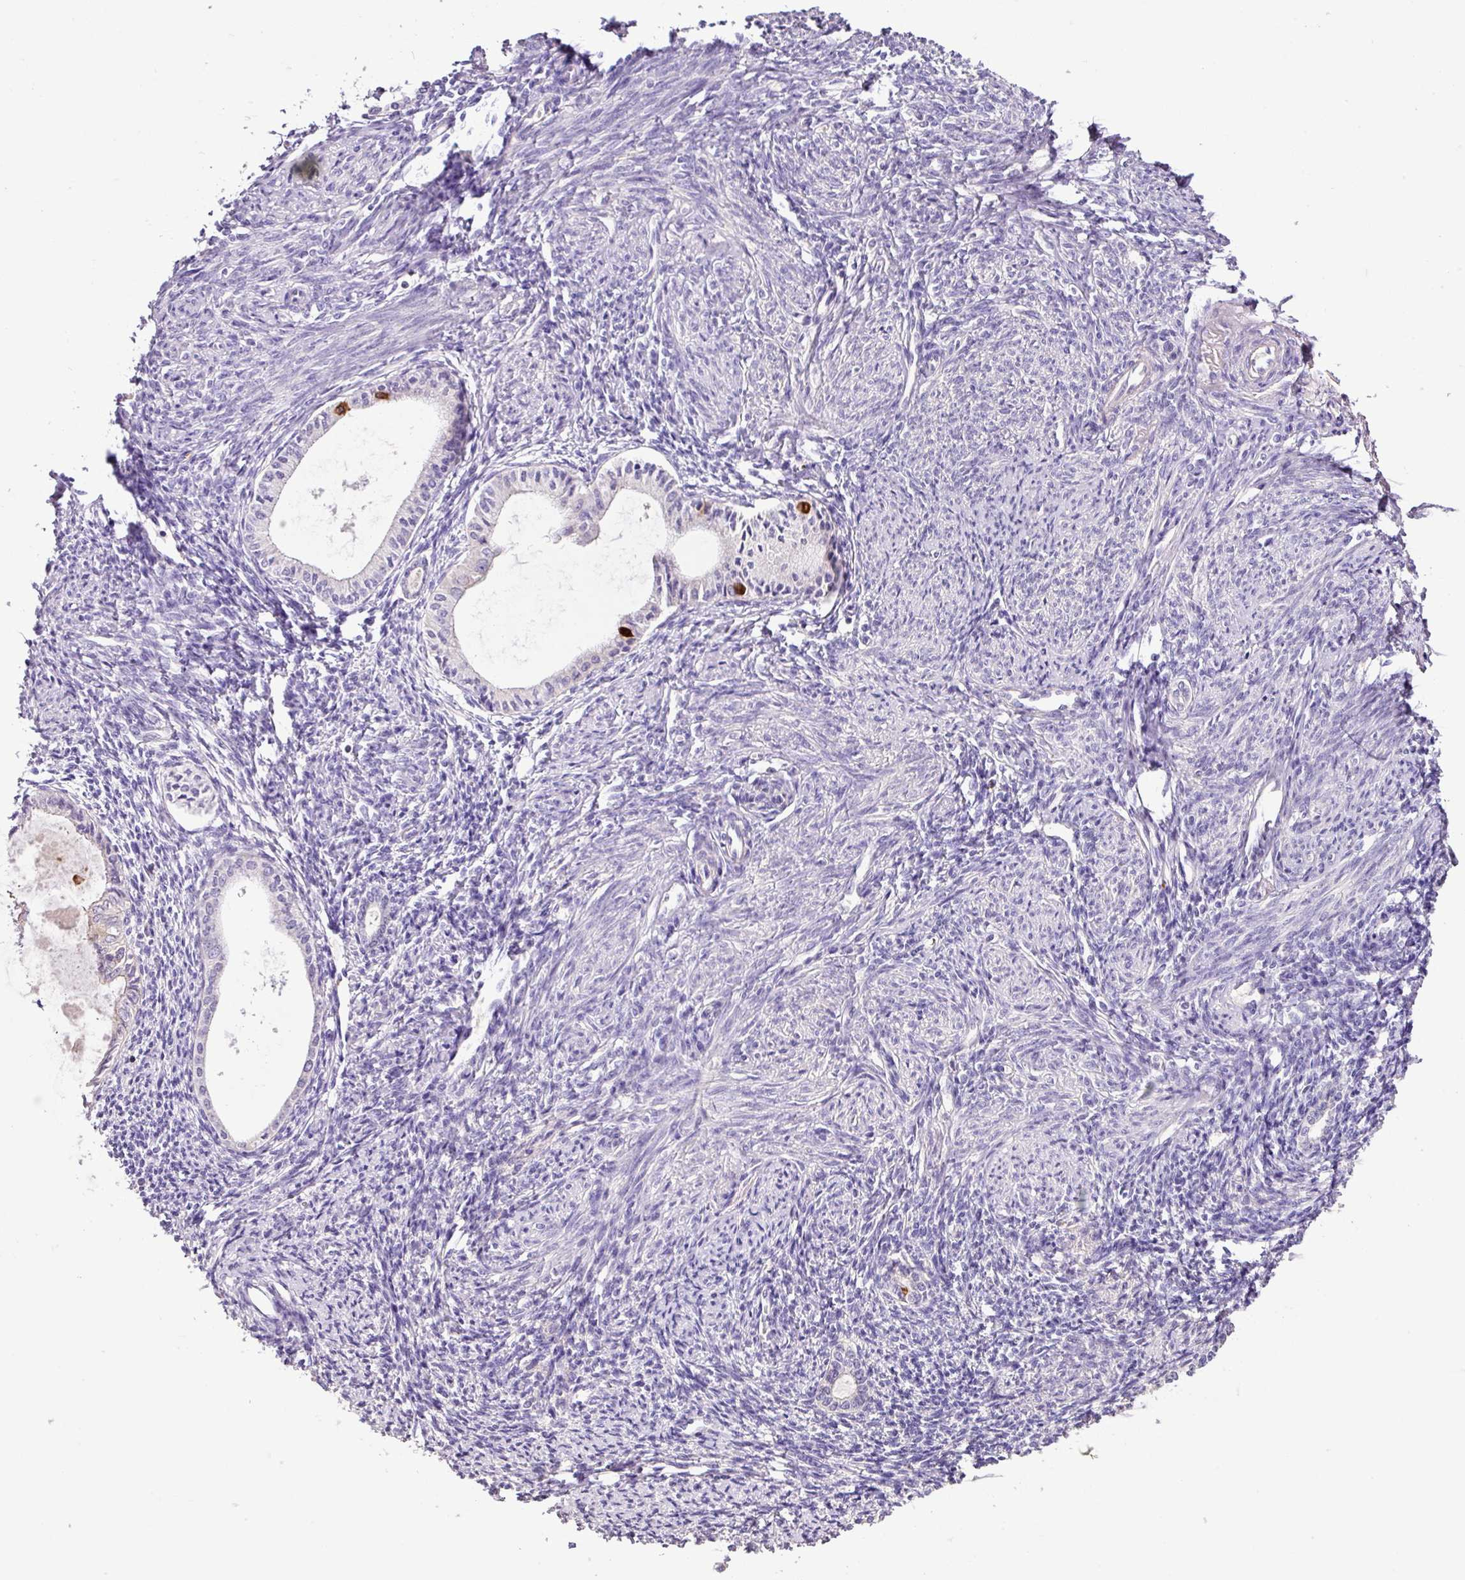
{"staining": {"intensity": "negative", "quantity": "none", "location": "none"}, "tissue": "endometrium", "cell_type": "Cells in endometrial stroma", "image_type": "normal", "snomed": [{"axis": "morphology", "description": "Normal tissue, NOS"}, {"axis": "topography", "description": "Endometrium"}], "caption": "Immunohistochemistry image of normal endometrium: endometrium stained with DAB (3,3'-diaminobenzidine) demonstrates no significant protein staining in cells in endometrial stroma. (Stains: DAB immunohistochemistry (IHC) with hematoxylin counter stain, Microscopy: brightfield microscopy at high magnification).", "gene": "AGR3", "patient": {"sex": "female", "age": 63}}